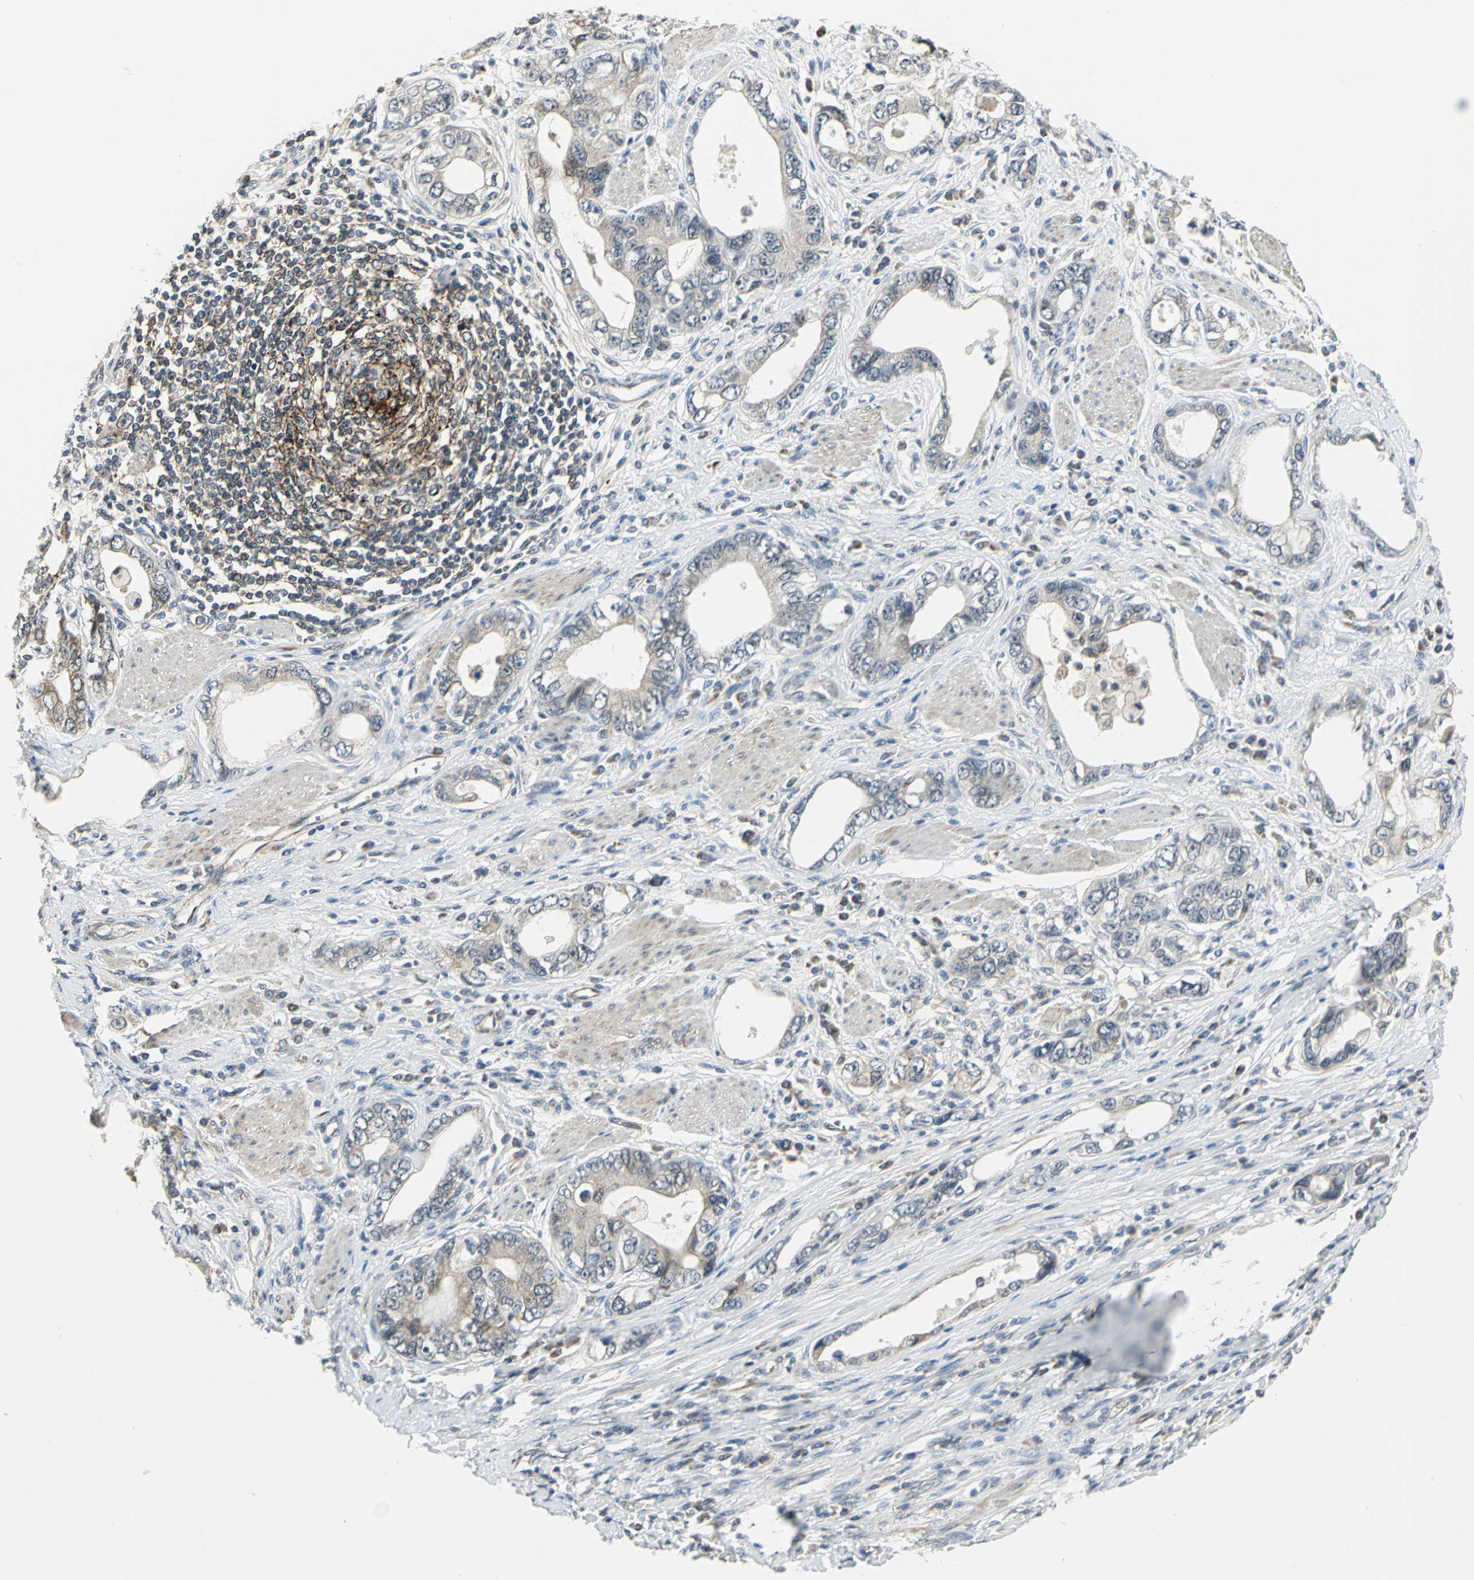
{"staining": {"intensity": "weak", "quantity": "25%-75%", "location": "cytoplasmic/membranous"}, "tissue": "stomach cancer", "cell_type": "Tumor cells", "image_type": "cancer", "snomed": [{"axis": "morphology", "description": "Adenocarcinoma, NOS"}, {"axis": "topography", "description": "Stomach, lower"}], "caption": "Stomach adenocarcinoma was stained to show a protein in brown. There is low levels of weak cytoplasmic/membranous expression in approximately 25%-75% of tumor cells.", "gene": "PLAGL2", "patient": {"sex": "female", "age": 93}}